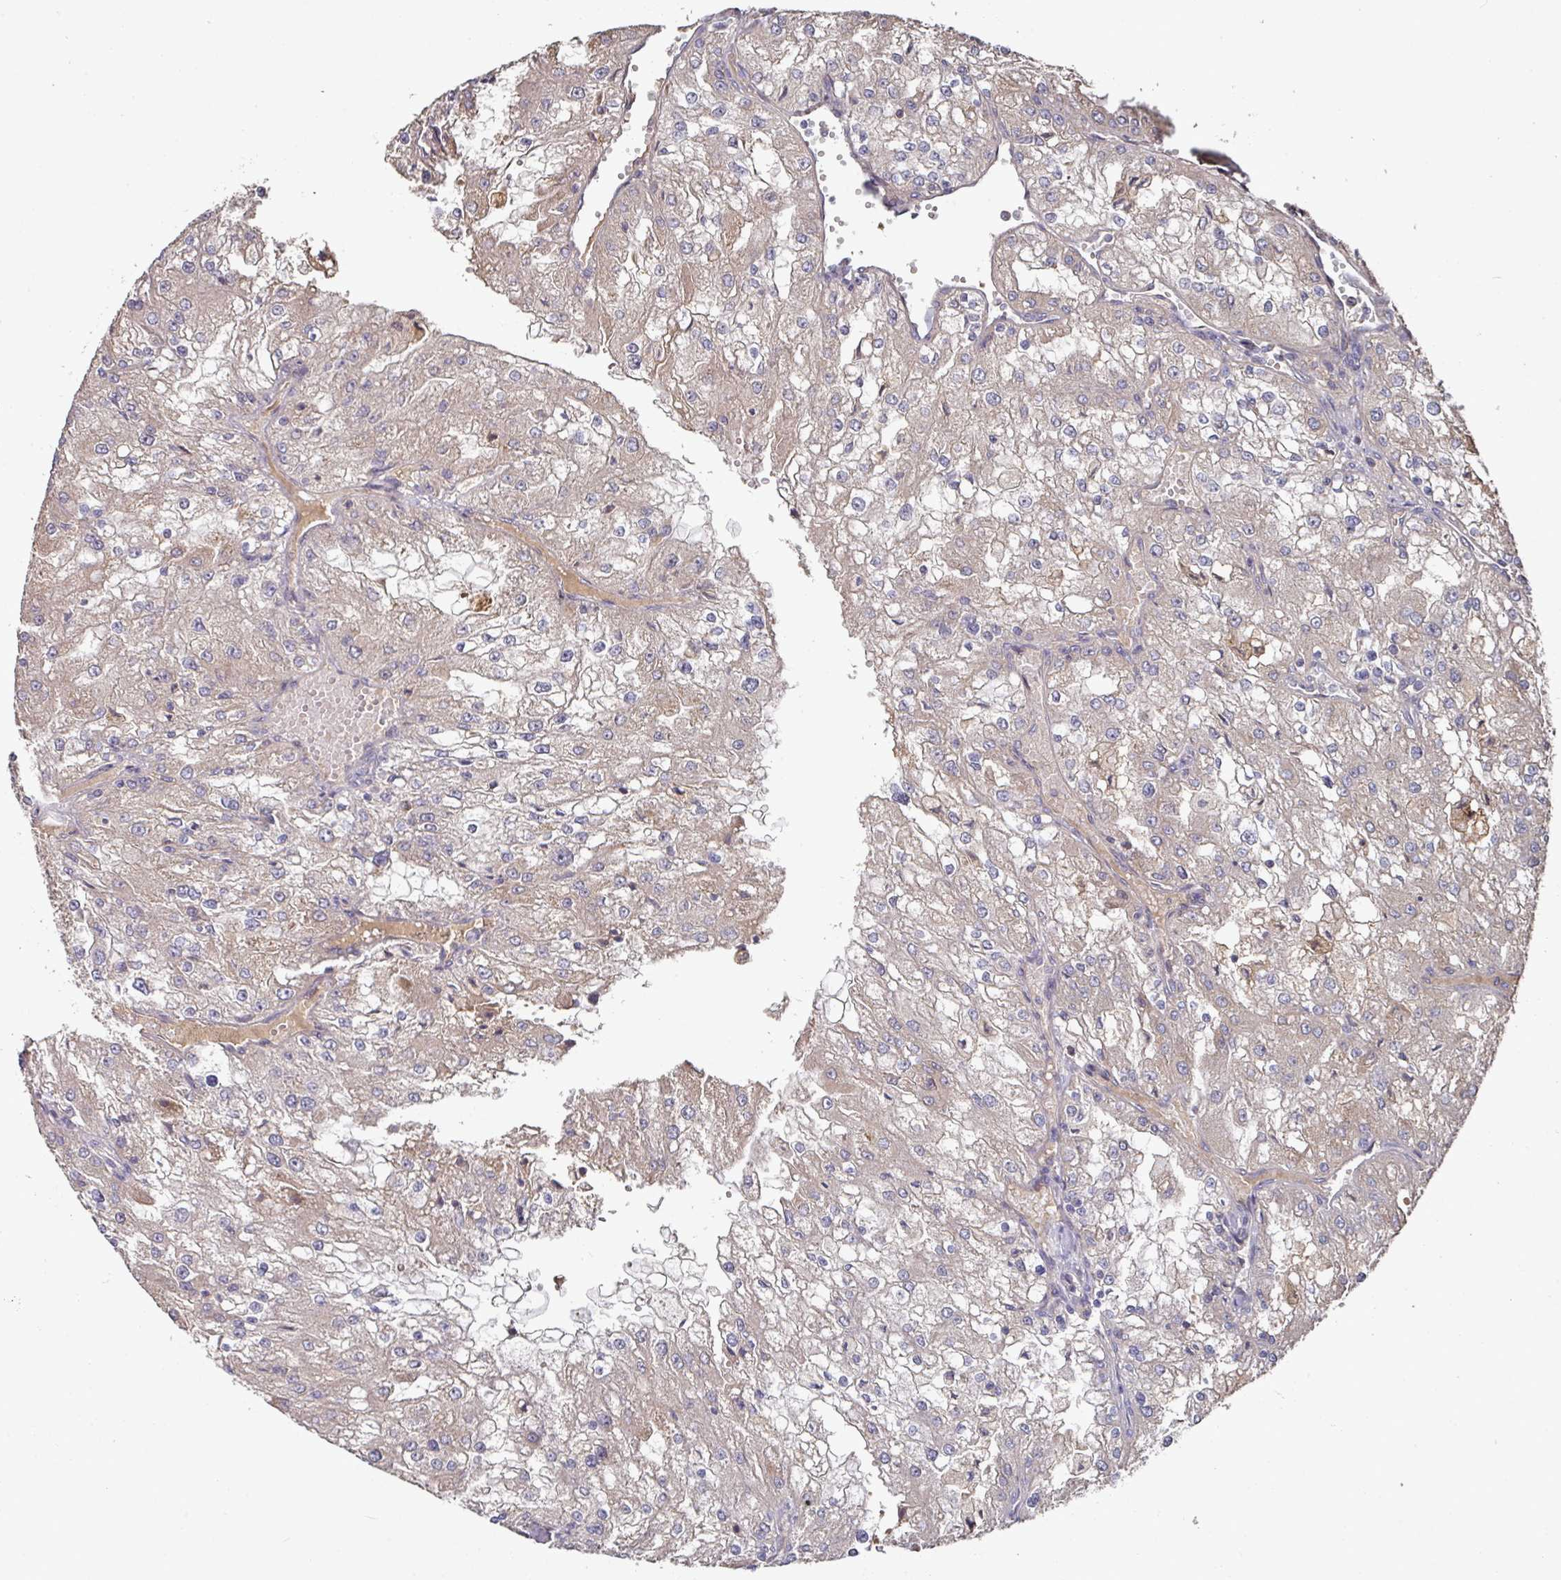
{"staining": {"intensity": "weak", "quantity": "<25%", "location": "cytoplasmic/membranous"}, "tissue": "renal cancer", "cell_type": "Tumor cells", "image_type": "cancer", "snomed": [{"axis": "morphology", "description": "Adenocarcinoma, NOS"}, {"axis": "topography", "description": "Kidney"}], "caption": "The immunohistochemistry photomicrograph has no significant staining in tumor cells of renal cancer (adenocarcinoma) tissue.", "gene": "CEP95", "patient": {"sex": "female", "age": 74}}